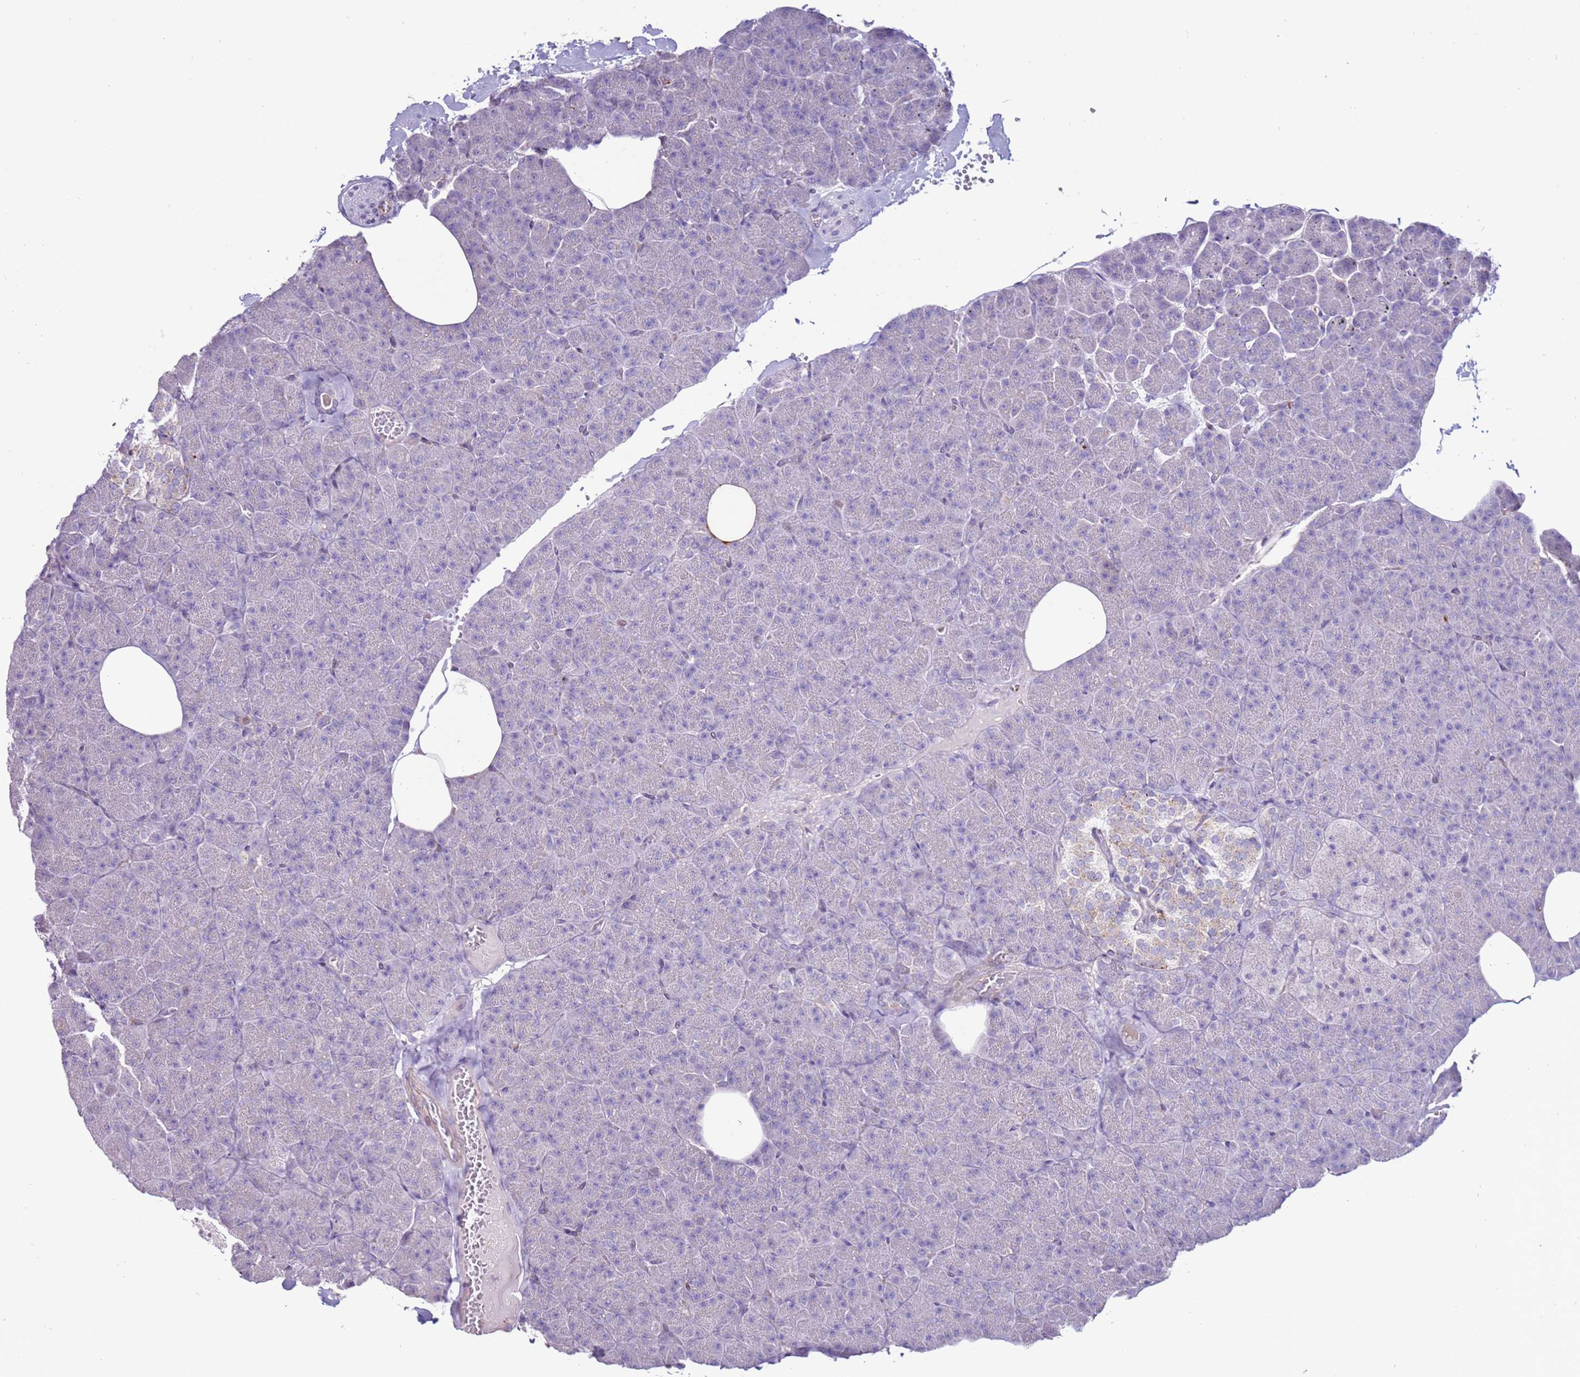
{"staining": {"intensity": "negative", "quantity": "none", "location": "none"}, "tissue": "pancreas", "cell_type": "Exocrine glandular cells", "image_type": "normal", "snomed": [{"axis": "morphology", "description": "Normal tissue, NOS"}, {"axis": "morphology", "description": "Carcinoid, malignant, NOS"}, {"axis": "topography", "description": "Pancreas"}], "caption": "Photomicrograph shows no protein staining in exocrine glandular cells of benign pancreas. (Immunohistochemistry (ihc), brightfield microscopy, high magnification).", "gene": "CLEC4M", "patient": {"sex": "female", "age": 35}}